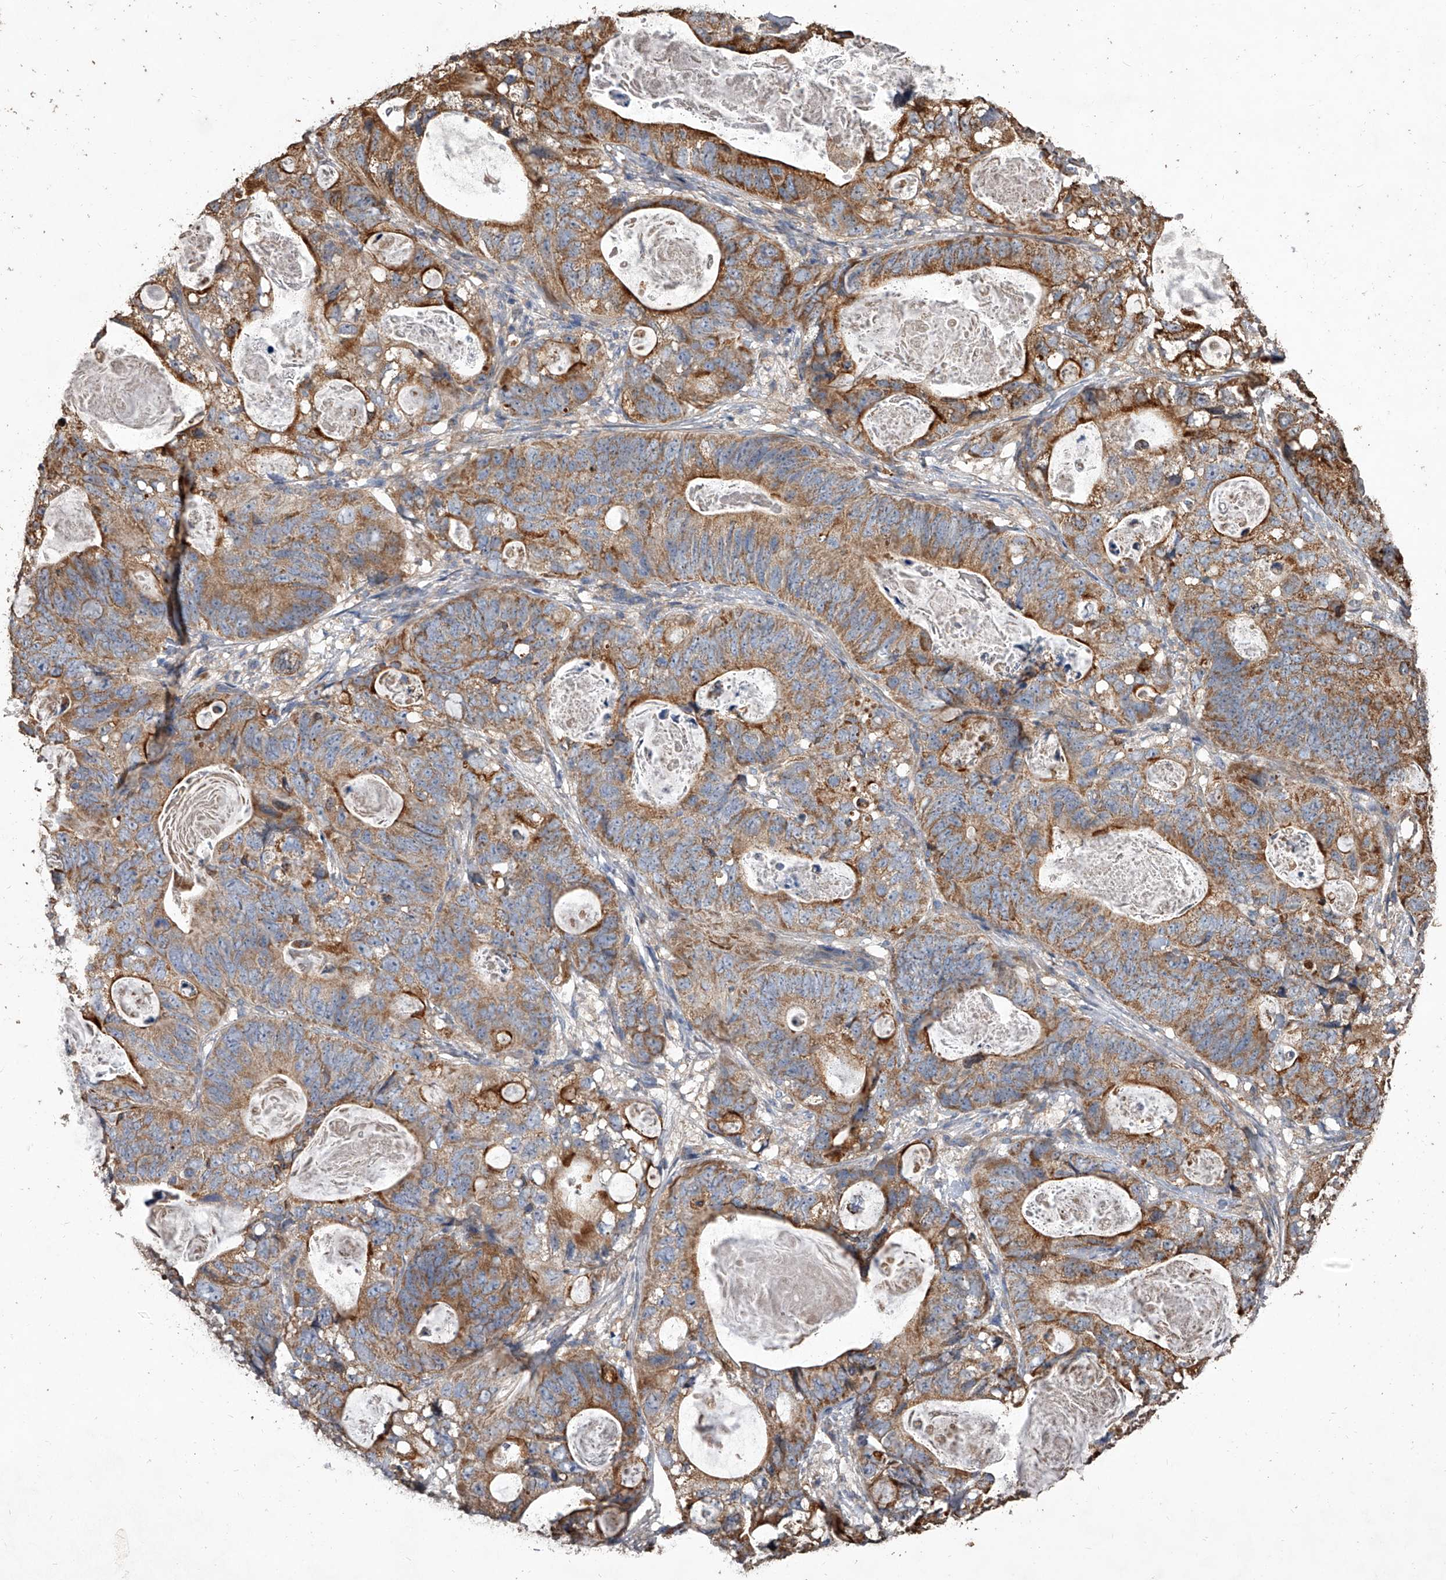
{"staining": {"intensity": "moderate", "quantity": ">75%", "location": "cytoplasmic/membranous"}, "tissue": "stomach cancer", "cell_type": "Tumor cells", "image_type": "cancer", "snomed": [{"axis": "morphology", "description": "Normal tissue, NOS"}, {"axis": "morphology", "description": "Adenocarcinoma, NOS"}, {"axis": "topography", "description": "Stomach"}], "caption": "Moderate cytoplasmic/membranous protein staining is identified in about >75% of tumor cells in stomach cancer.", "gene": "LTV1", "patient": {"sex": "female", "age": 89}}